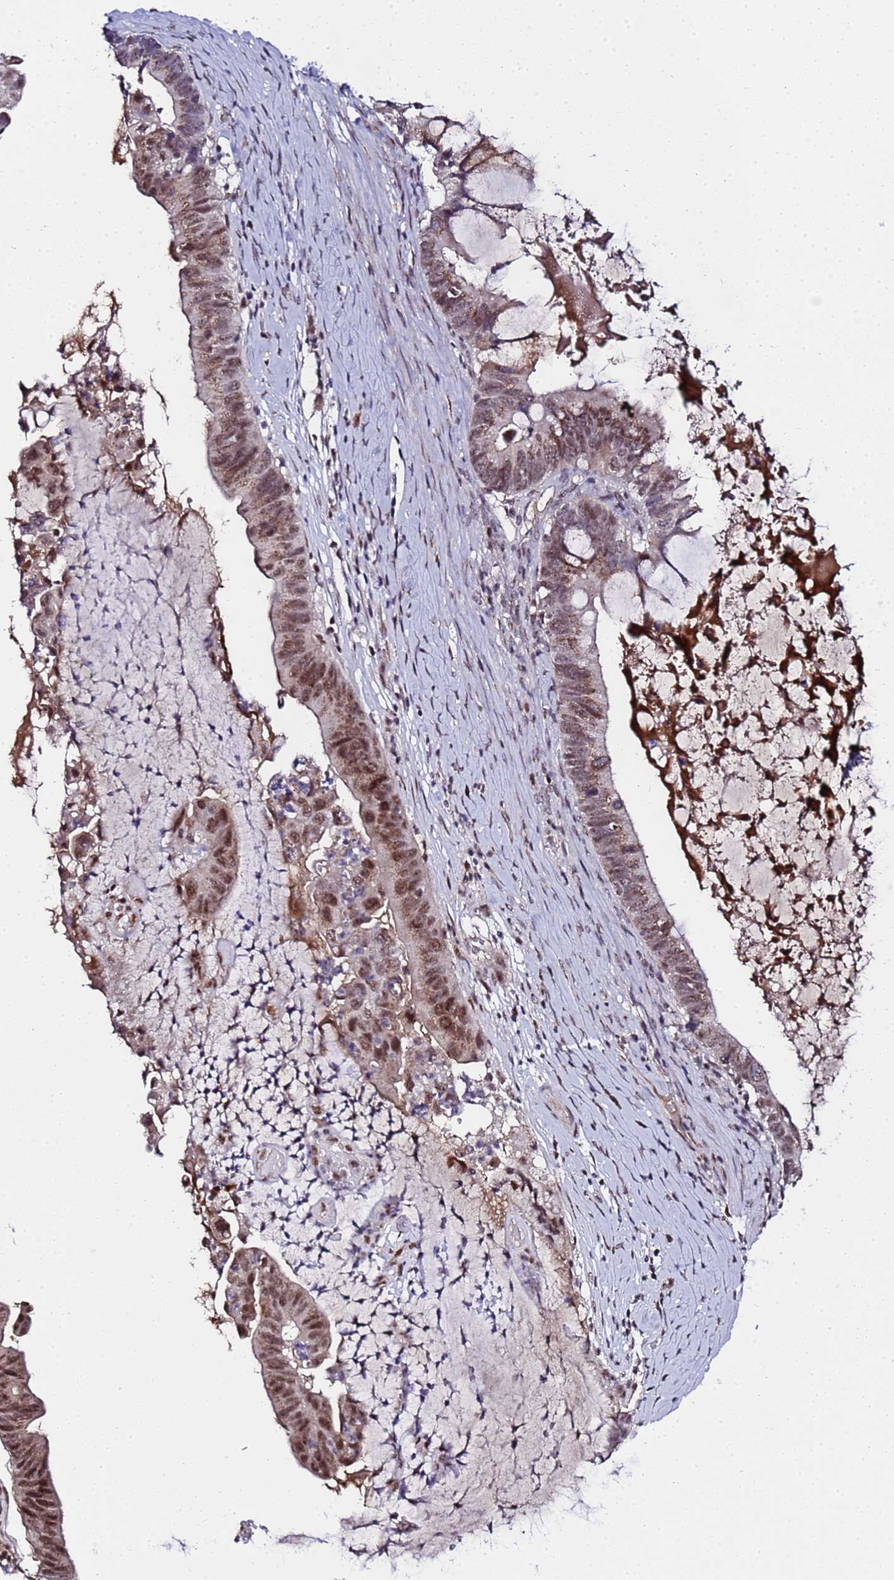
{"staining": {"intensity": "moderate", "quantity": ">75%", "location": "cytoplasmic/membranous,nuclear"}, "tissue": "ovarian cancer", "cell_type": "Tumor cells", "image_type": "cancer", "snomed": [{"axis": "morphology", "description": "Cystadenocarcinoma, mucinous, NOS"}, {"axis": "topography", "description": "Ovary"}], "caption": "A high-resolution photomicrograph shows IHC staining of mucinous cystadenocarcinoma (ovarian), which displays moderate cytoplasmic/membranous and nuclear expression in approximately >75% of tumor cells.", "gene": "C19orf47", "patient": {"sex": "female", "age": 61}}